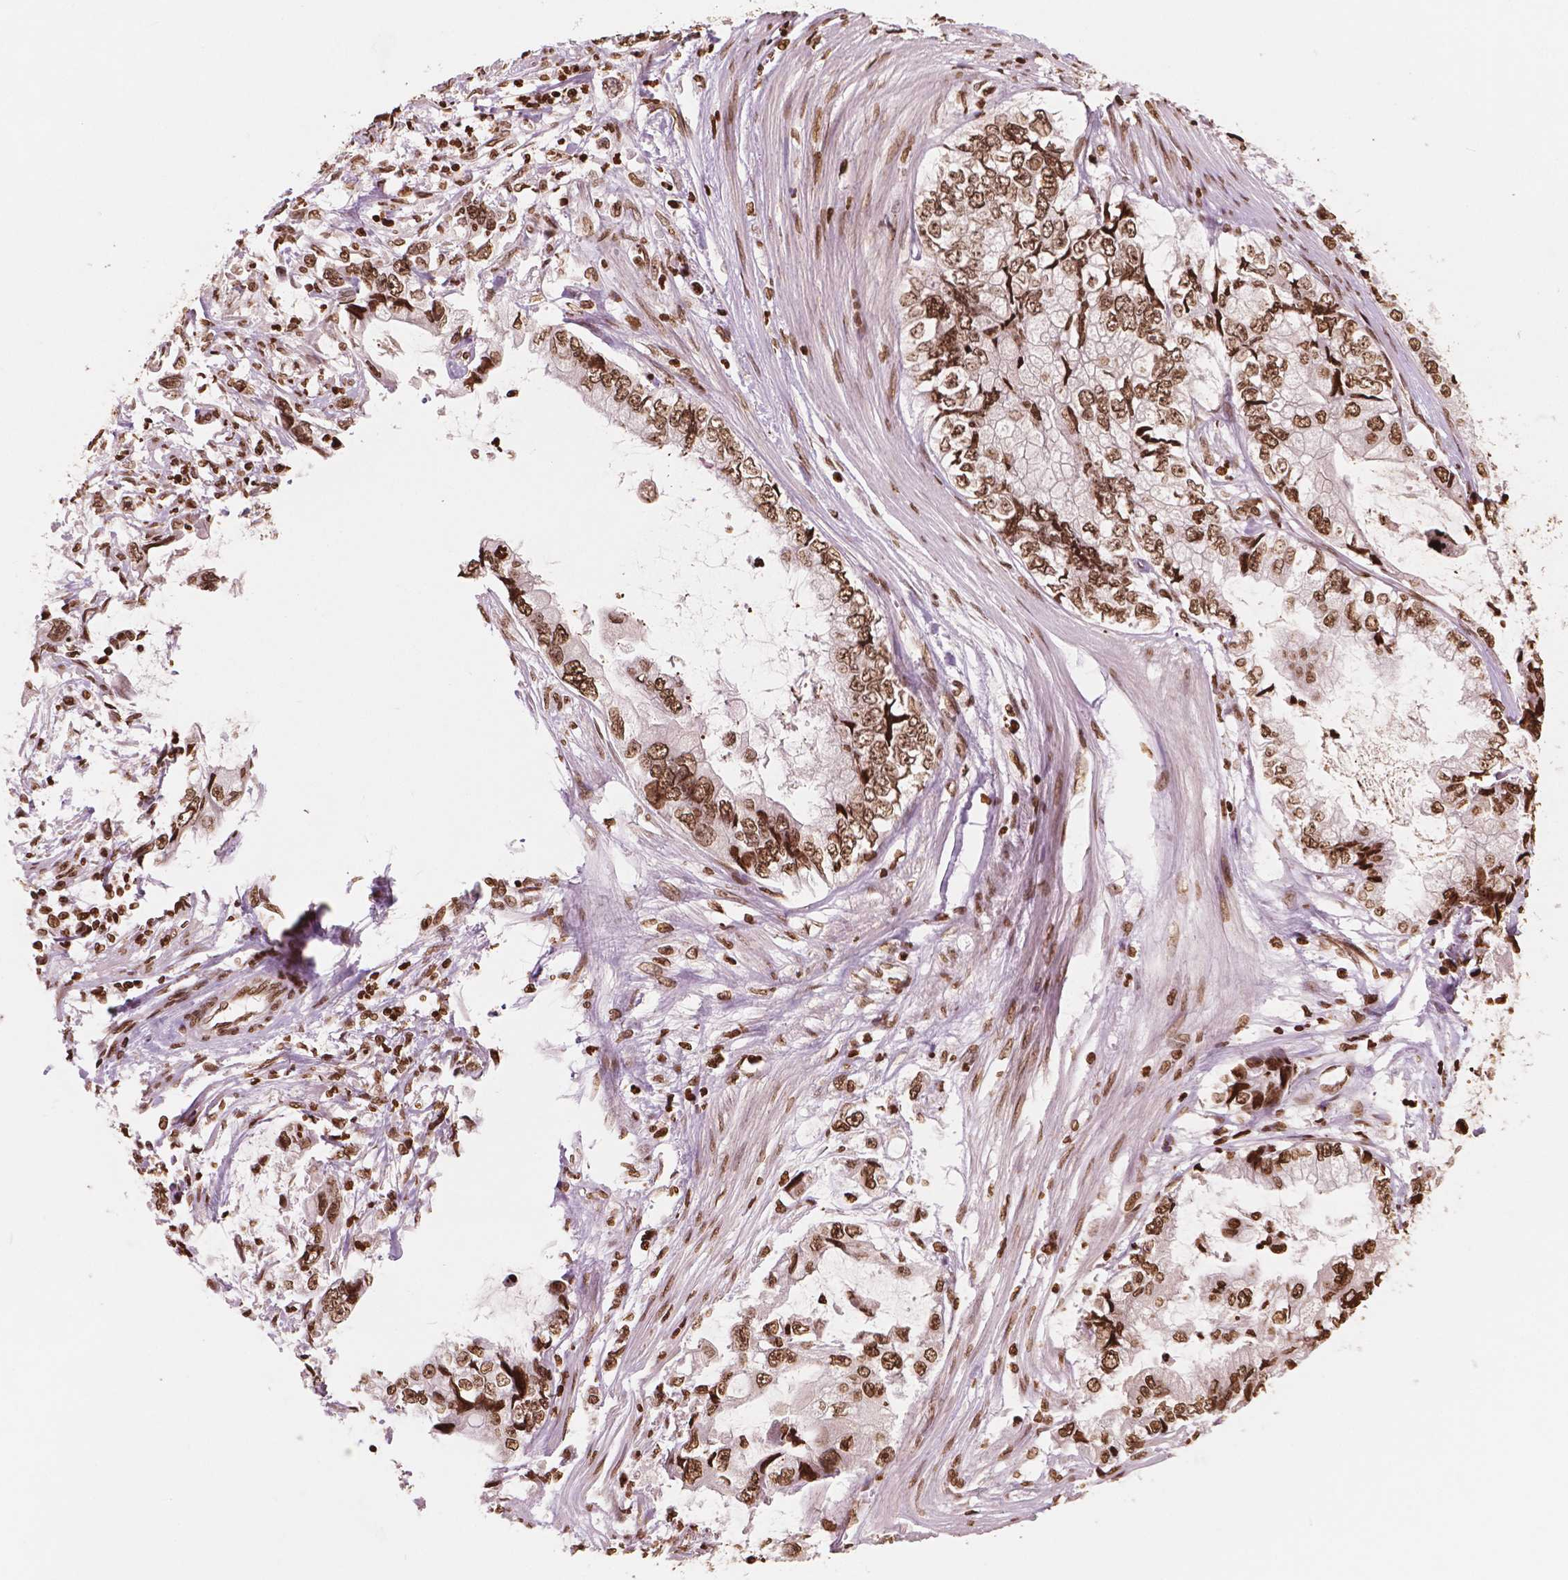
{"staining": {"intensity": "moderate", "quantity": ">75%", "location": "nuclear"}, "tissue": "stomach cancer", "cell_type": "Tumor cells", "image_type": "cancer", "snomed": [{"axis": "morphology", "description": "Adenocarcinoma, NOS"}, {"axis": "topography", "description": "Pancreas"}, {"axis": "topography", "description": "Stomach, upper"}, {"axis": "topography", "description": "Stomach"}], "caption": "A brown stain labels moderate nuclear staining of a protein in human stomach adenocarcinoma tumor cells.", "gene": "H3C7", "patient": {"sex": "male", "age": 77}}